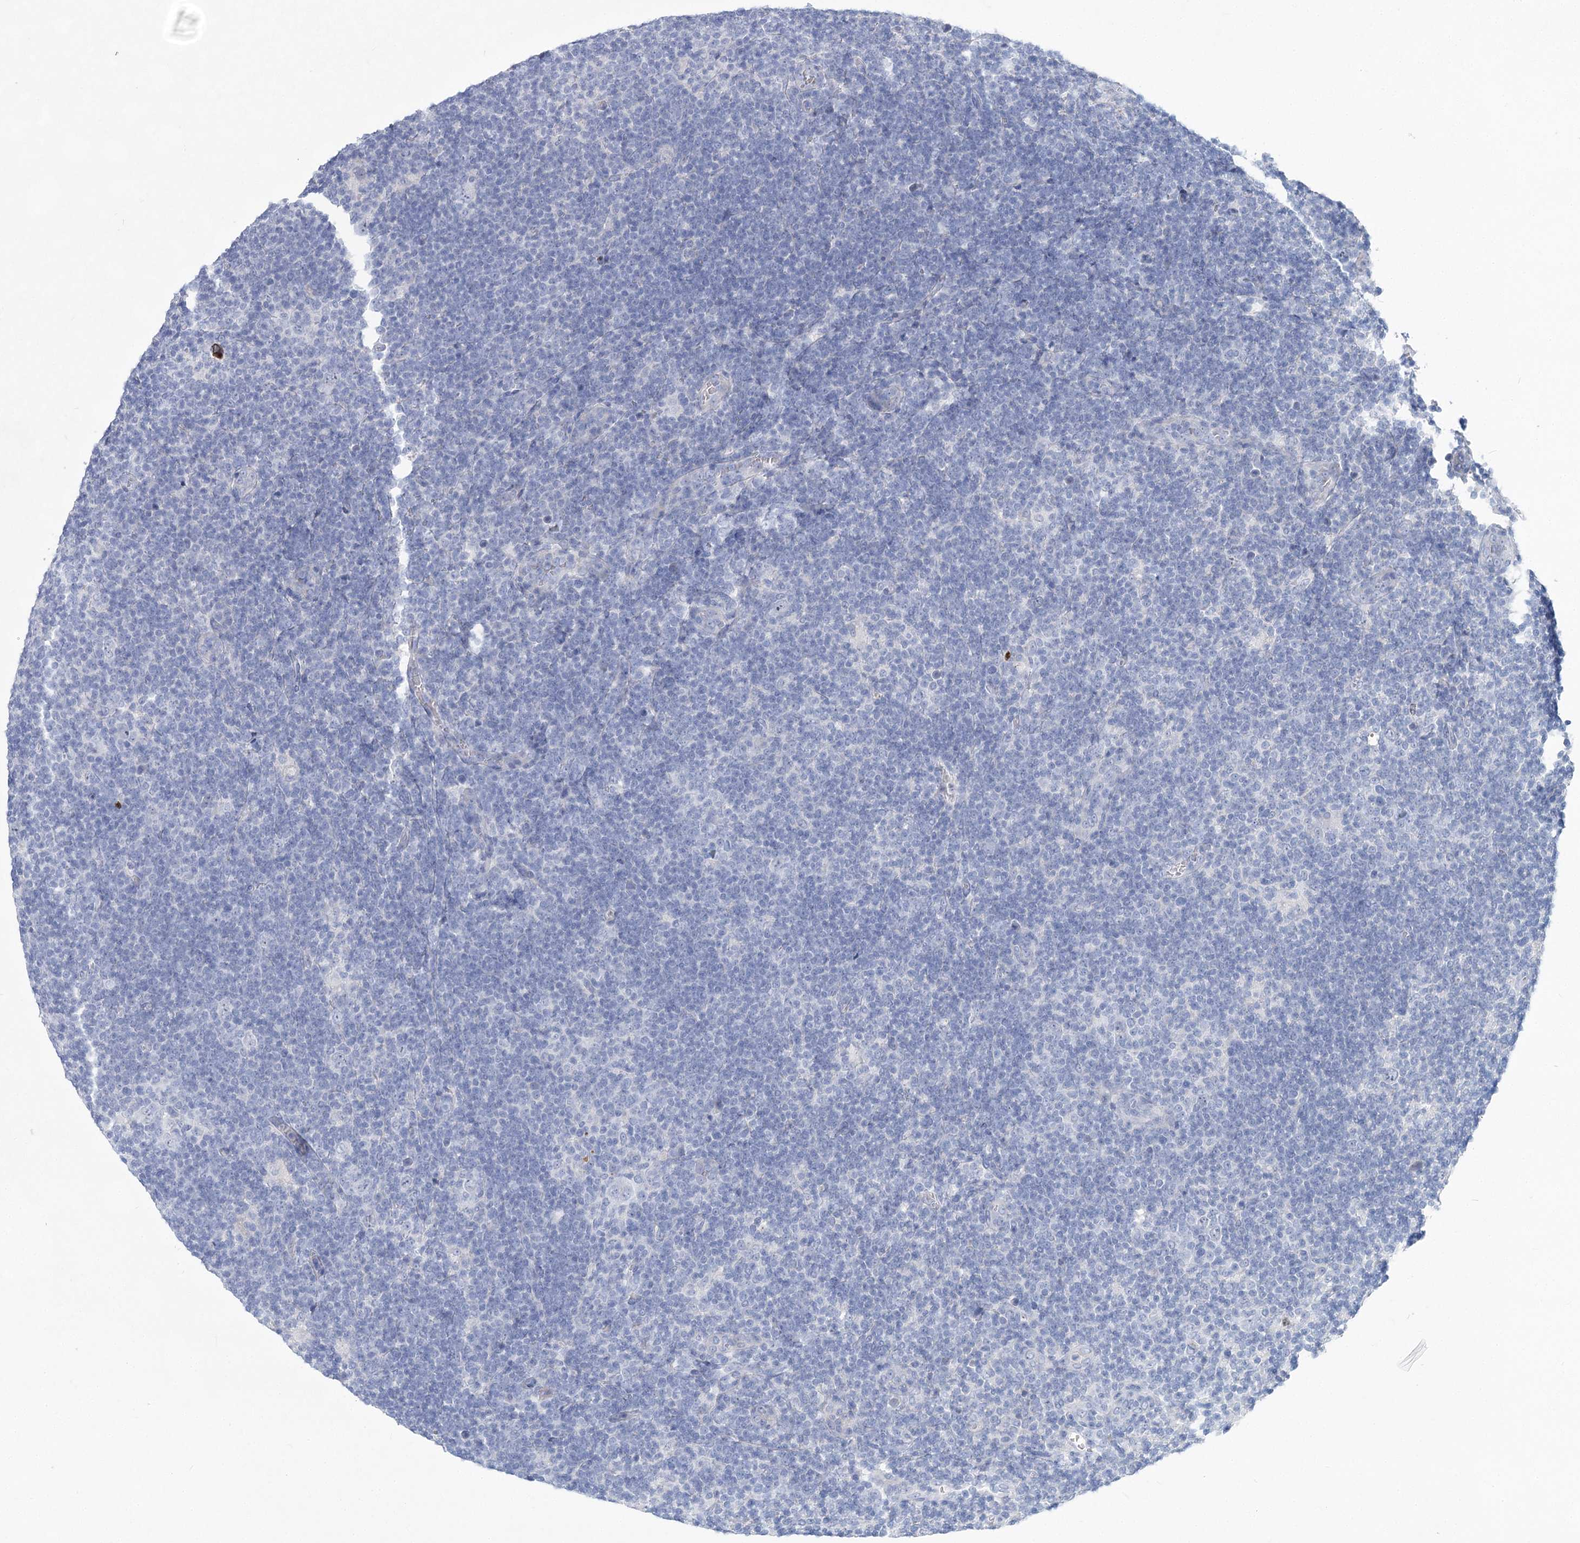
{"staining": {"intensity": "negative", "quantity": "none", "location": "none"}, "tissue": "lymphoma", "cell_type": "Tumor cells", "image_type": "cancer", "snomed": [{"axis": "morphology", "description": "Hodgkin's disease, NOS"}, {"axis": "topography", "description": "Lymph node"}], "caption": "High magnification brightfield microscopy of lymphoma stained with DAB (3,3'-diaminobenzidine) (brown) and counterstained with hematoxylin (blue): tumor cells show no significant staining.", "gene": "WDR74", "patient": {"sex": "female", "age": 57}}